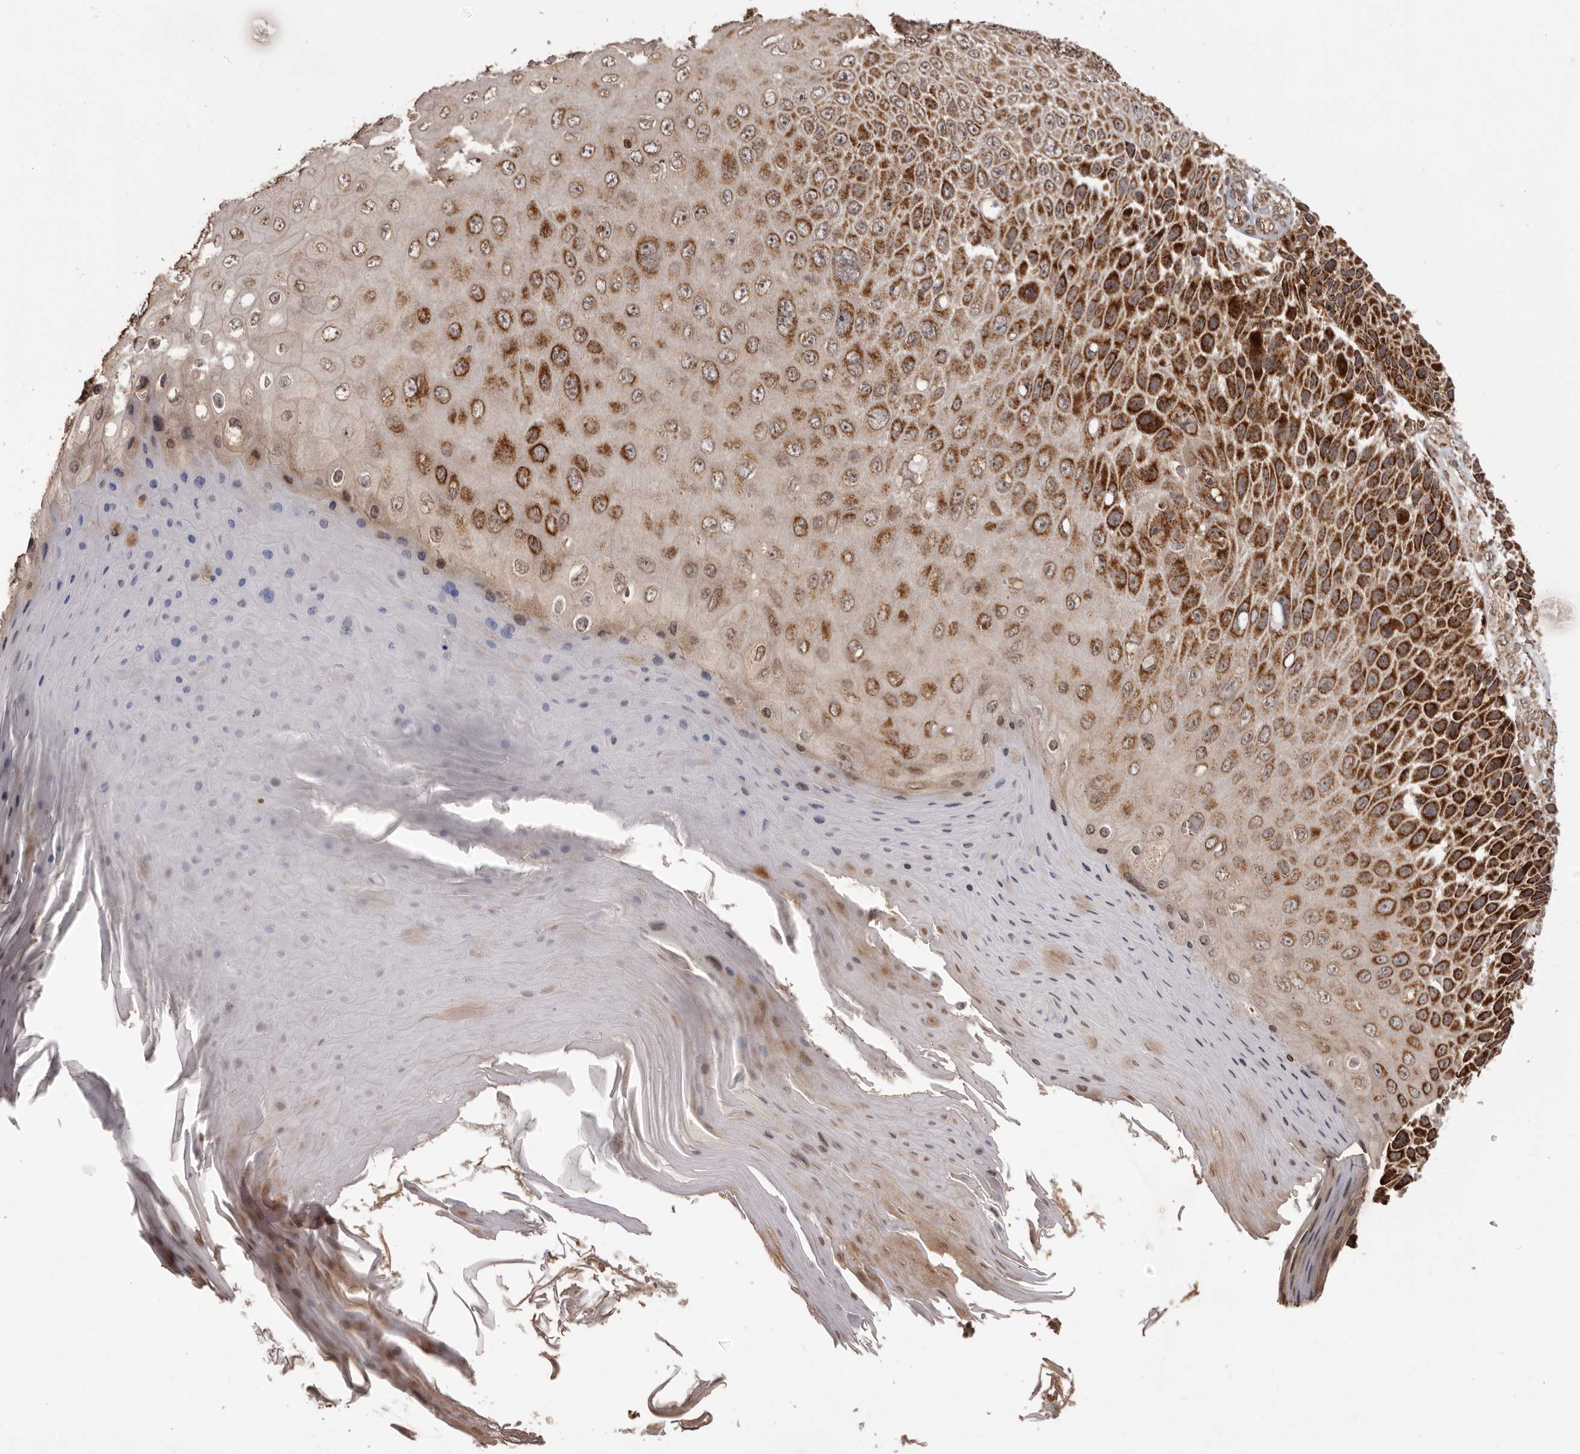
{"staining": {"intensity": "strong", "quantity": ">75%", "location": "cytoplasmic/membranous"}, "tissue": "skin cancer", "cell_type": "Tumor cells", "image_type": "cancer", "snomed": [{"axis": "morphology", "description": "Squamous cell carcinoma, NOS"}, {"axis": "topography", "description": "Skin"}], "caption": "Immunohistochemical staining of skin squamous cell carcinoma displays high levels of strong cytoplasmic/membranous staining in approximately >75% of tumor cells. Nuclei are stained in blue.", "gene": "CHRM2", "patient": {"sex": "female", "age": 88}}